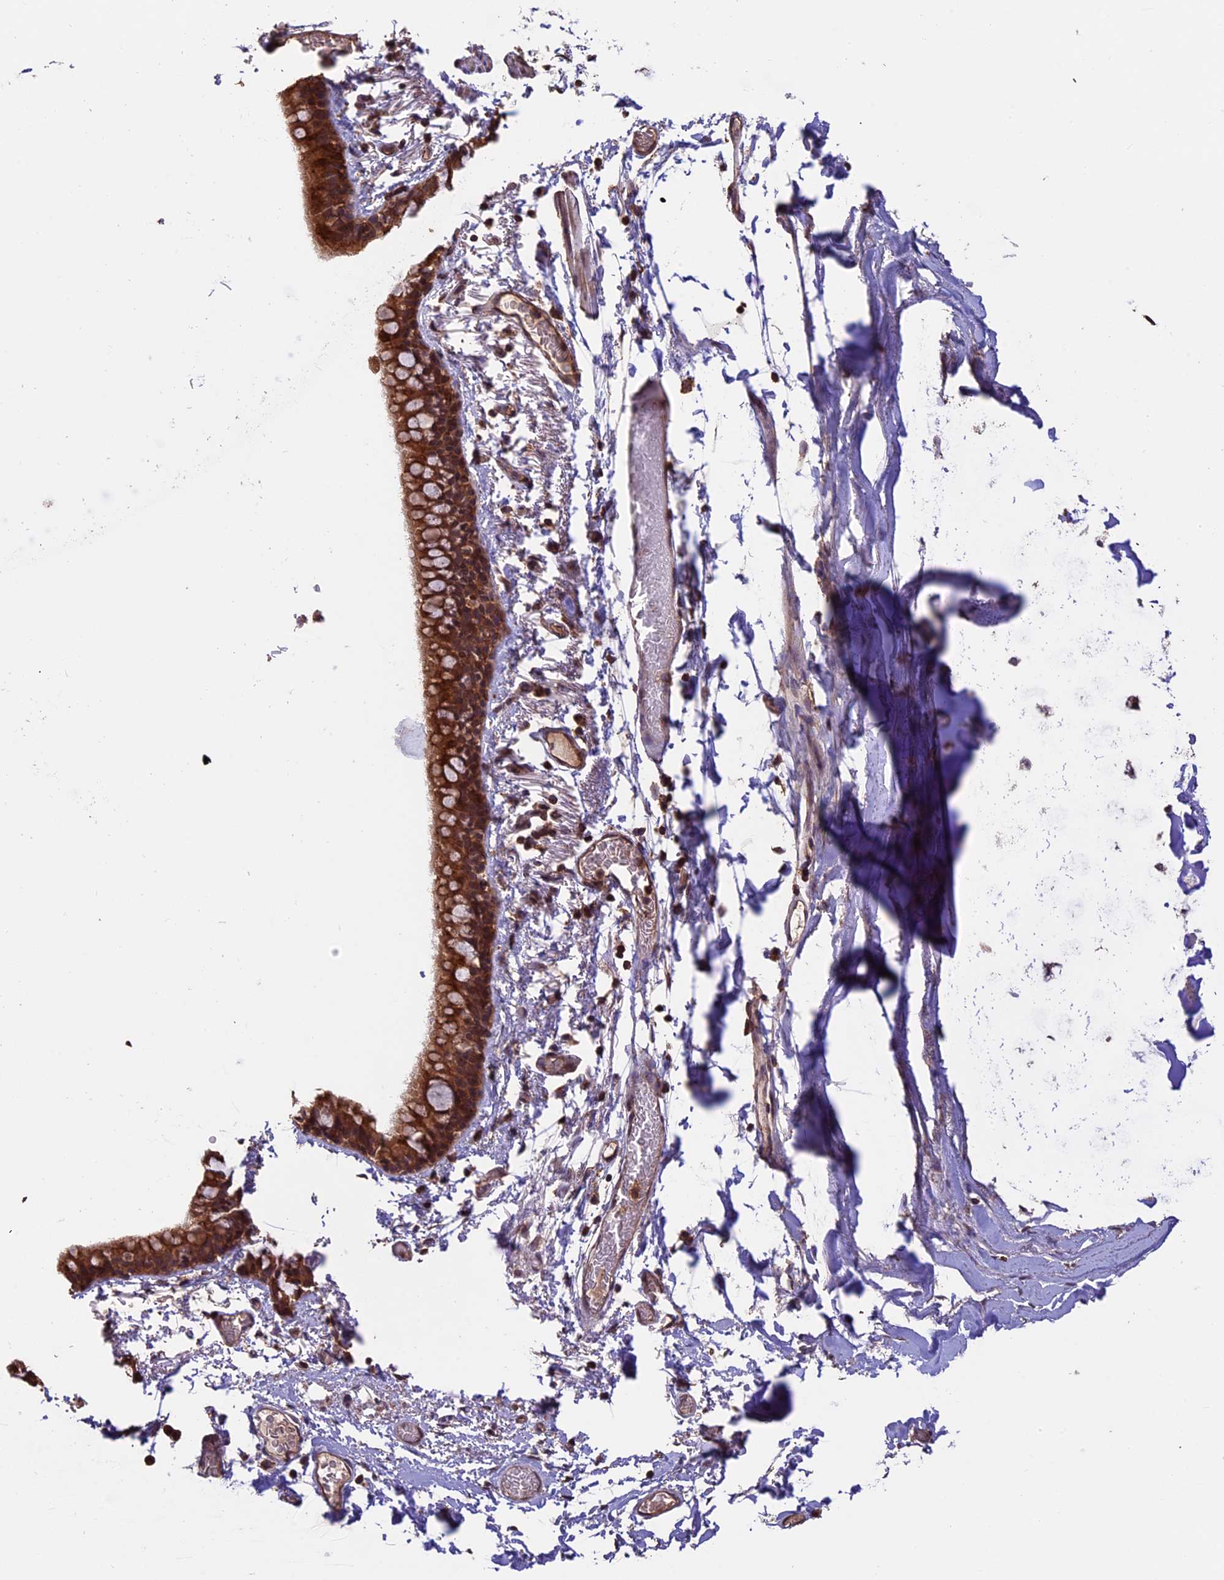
{"staining": {"intensity": "strong", "quantity": ">75%", "location": "cytoplasmic/membranous"}, "tissue": "bronchus", "cell_type": "Respiratory epithelial cells", "image_type": "normal", "snomed": [{"axis": "morphology", "description": "Normal tissue, NOS"}, {"axis": "topography", "description": "Cartilage tissue"}], "caption": "This histopathology image reveals immunohistochemistry staining of unremarkable human bronchus, with high strong cytoplasmic/membranous expression in approximately >75% of respiratory epithelial cells.", "gene": "PKD2L2", "patient": {"sex": "male", "age": 63}}